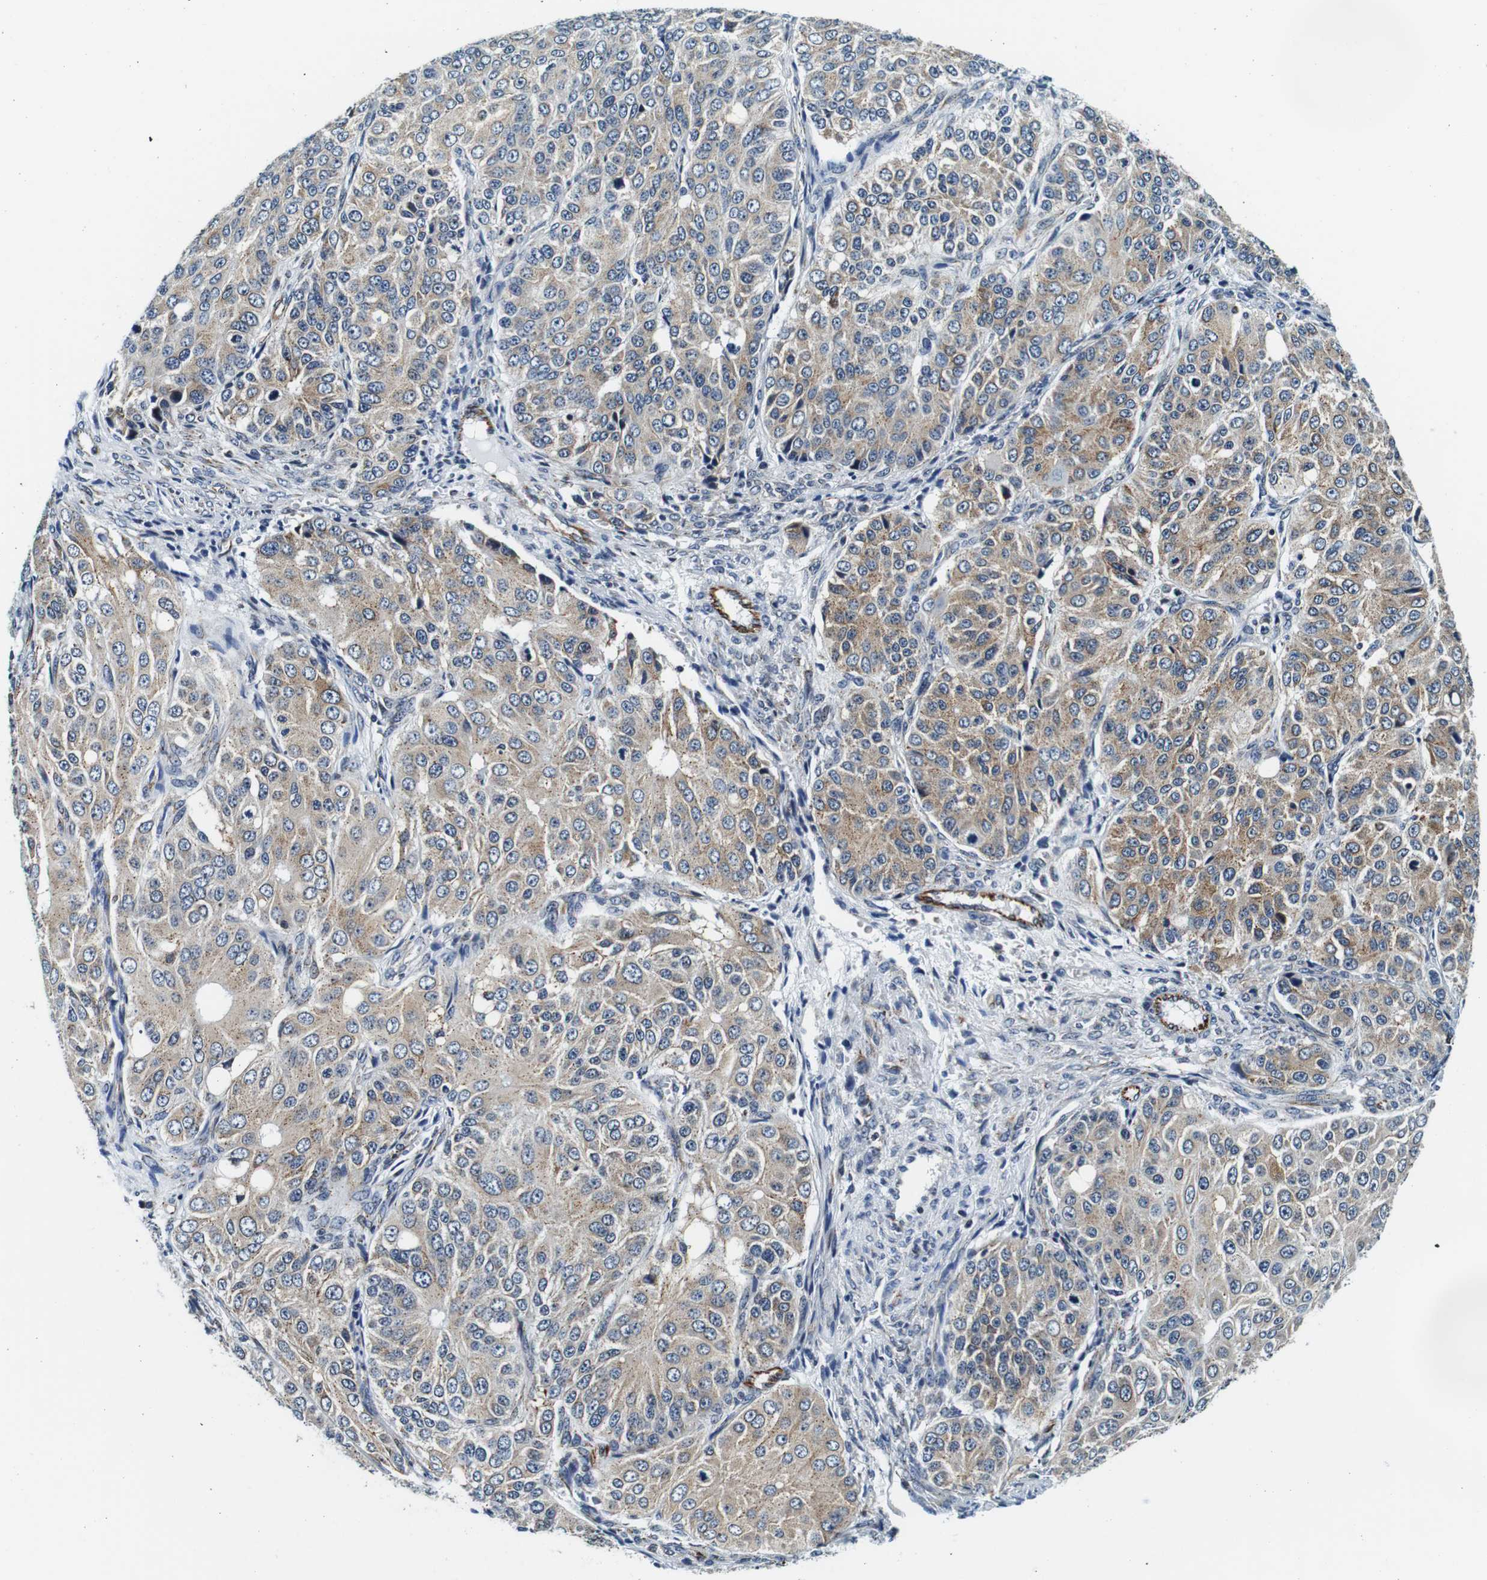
{"staining": {"intensity": "weak", "quantity": ">75%", "location": "cytoplasmic/membranous"}, "tissue": "ovarian cancer", "cell_type": "Tumor cells", "image_type": "cancer", "snomed": [{"axis": "morphology", "description": "Carcinoma, endometroid"}, {"axis": "topography", "description": "Ovary"}], "caption": "Immunohistochemical staining of human endometroid carcinoma (ovarian) demonstrates low levels of weak cytoplasmic/membranous protein positivity in approximately >75% of tumor cells.", "gene": "FAR2", "patient": {"sex": "female", "age": 51}}